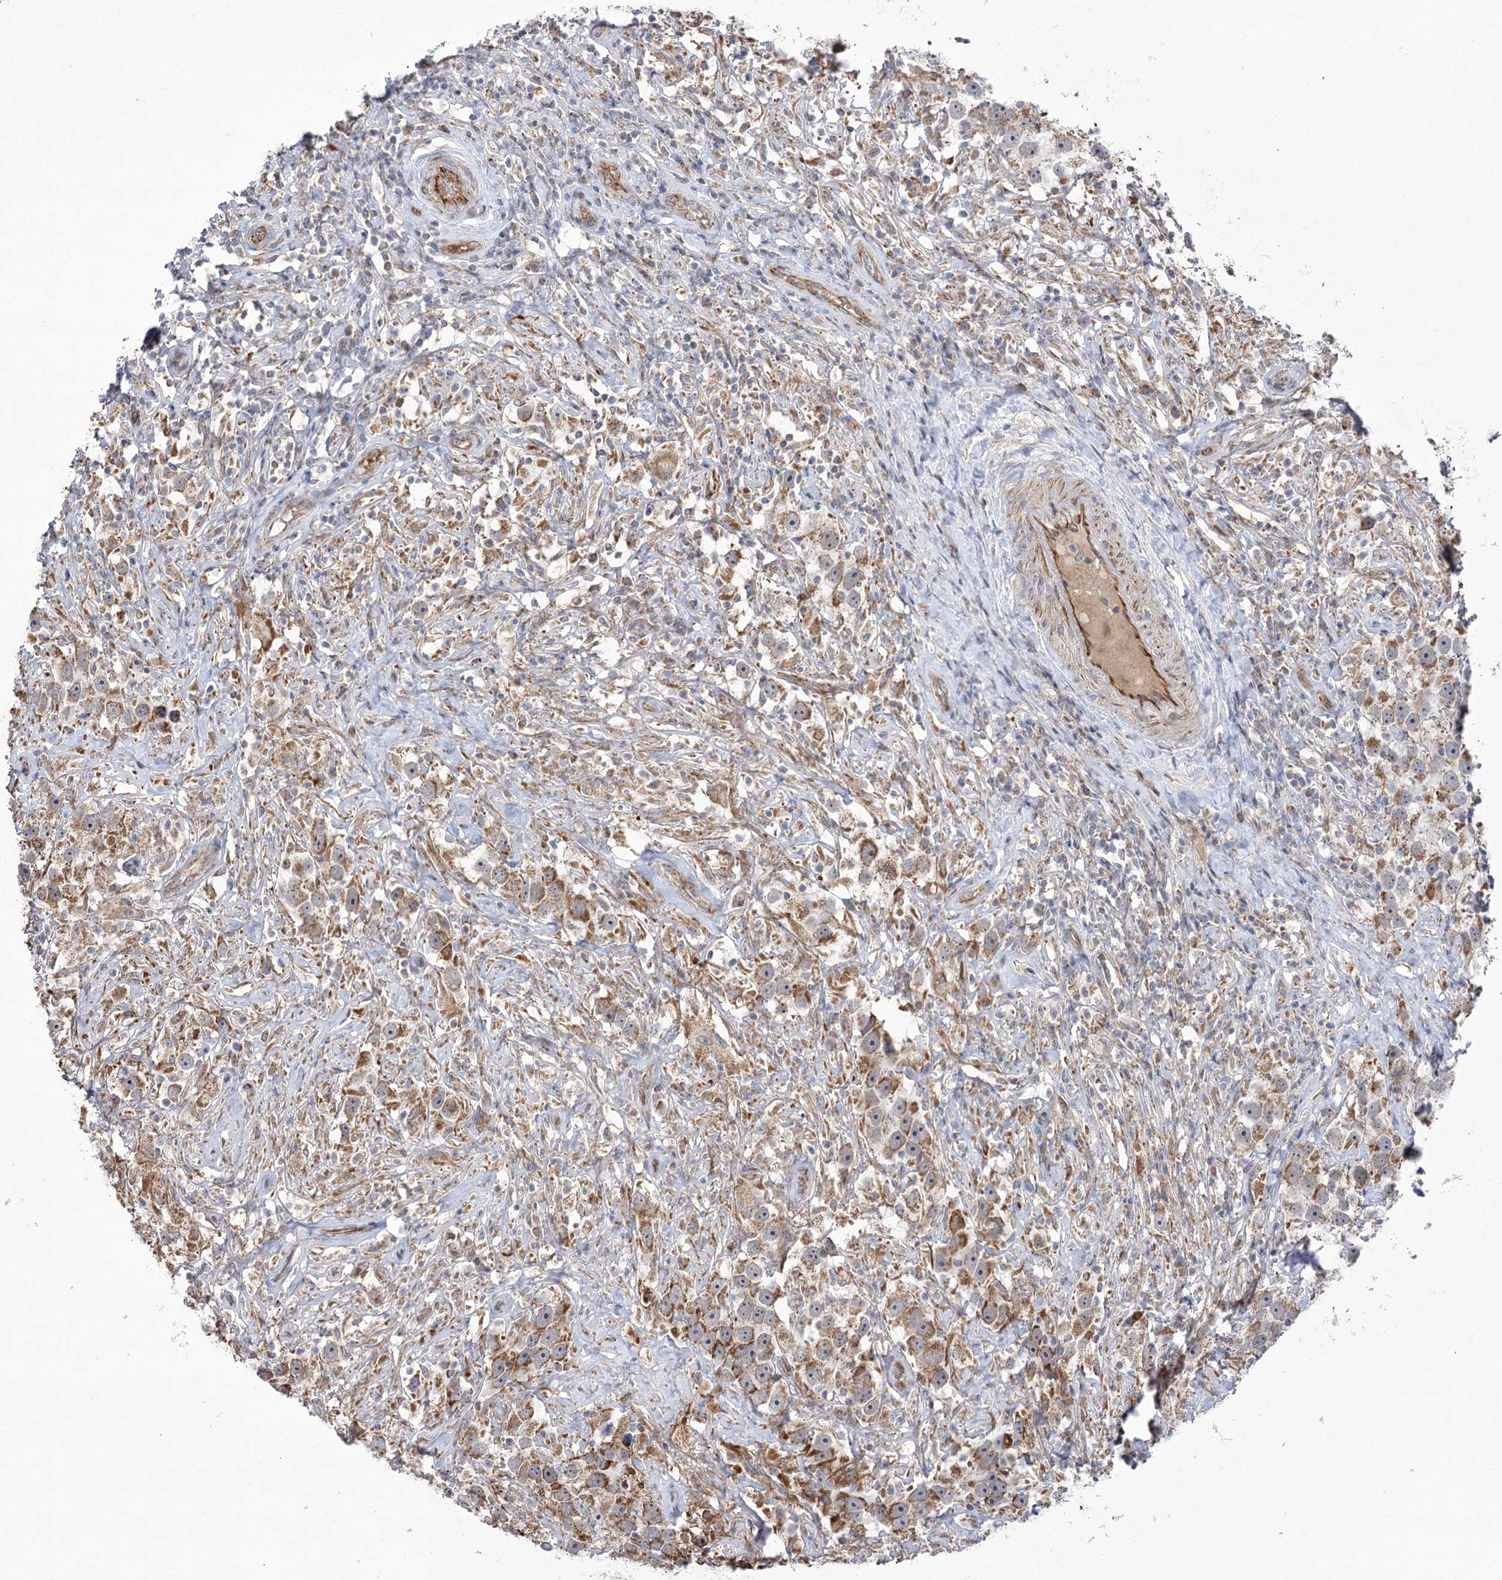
{"staining": {"intensity": "moderate", "quantity": ">75%", "location": "cytoplasmic/membranous"}, "tissue": "testis cancer", "cell_type": "Tumor cells", "image_type": "cancer", "snomed": [{"axis": "morphology", "description": "Seminoma, NOS"}, {"axis": "topography", "description": "Testis"}], "caption": "The micrograph shows immunohistochemical staining of seminoma (testis). There is moderate cytoplasmic/membranous staining is seen in about >75% of tumor cells.", "gene": "ECHDC3", "patient": {"sex": "male", "age": 49}}